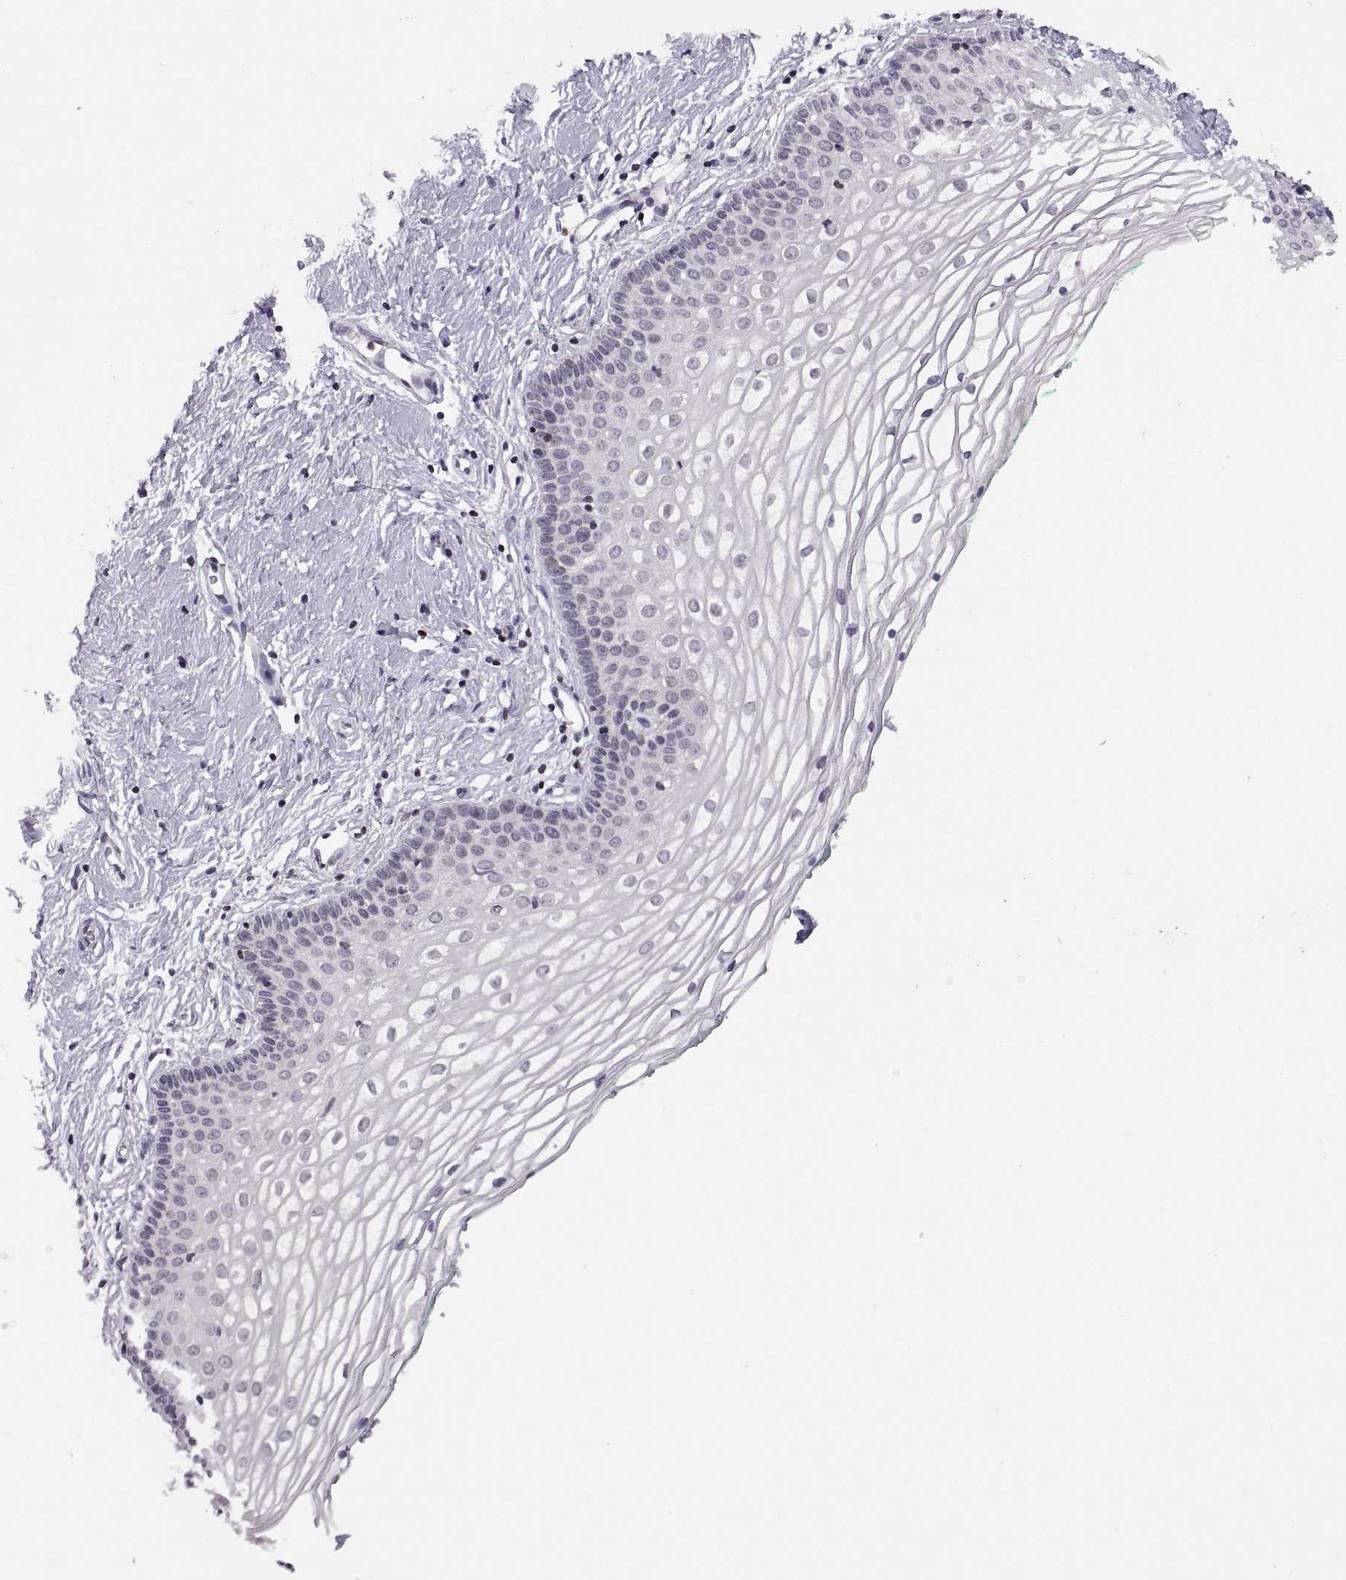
{"staining": {"intensity": "negative", "quantity": "none", "location": "none"}, "tissue": "vagina", "cell_type": "Squamous epithelial cells", "image_type": "normal", "snomed": [{"axis": "morphology", "description": "Normal tissue, NOS"}, {"axis": "topography", "description": "Vagina"}], "caption": "Protein analysis of normal vagina exhibits no significant positivity in squamous epithelial cells.", "gene": "NEK2", "patient": {"sex": "female", "age": 36}}